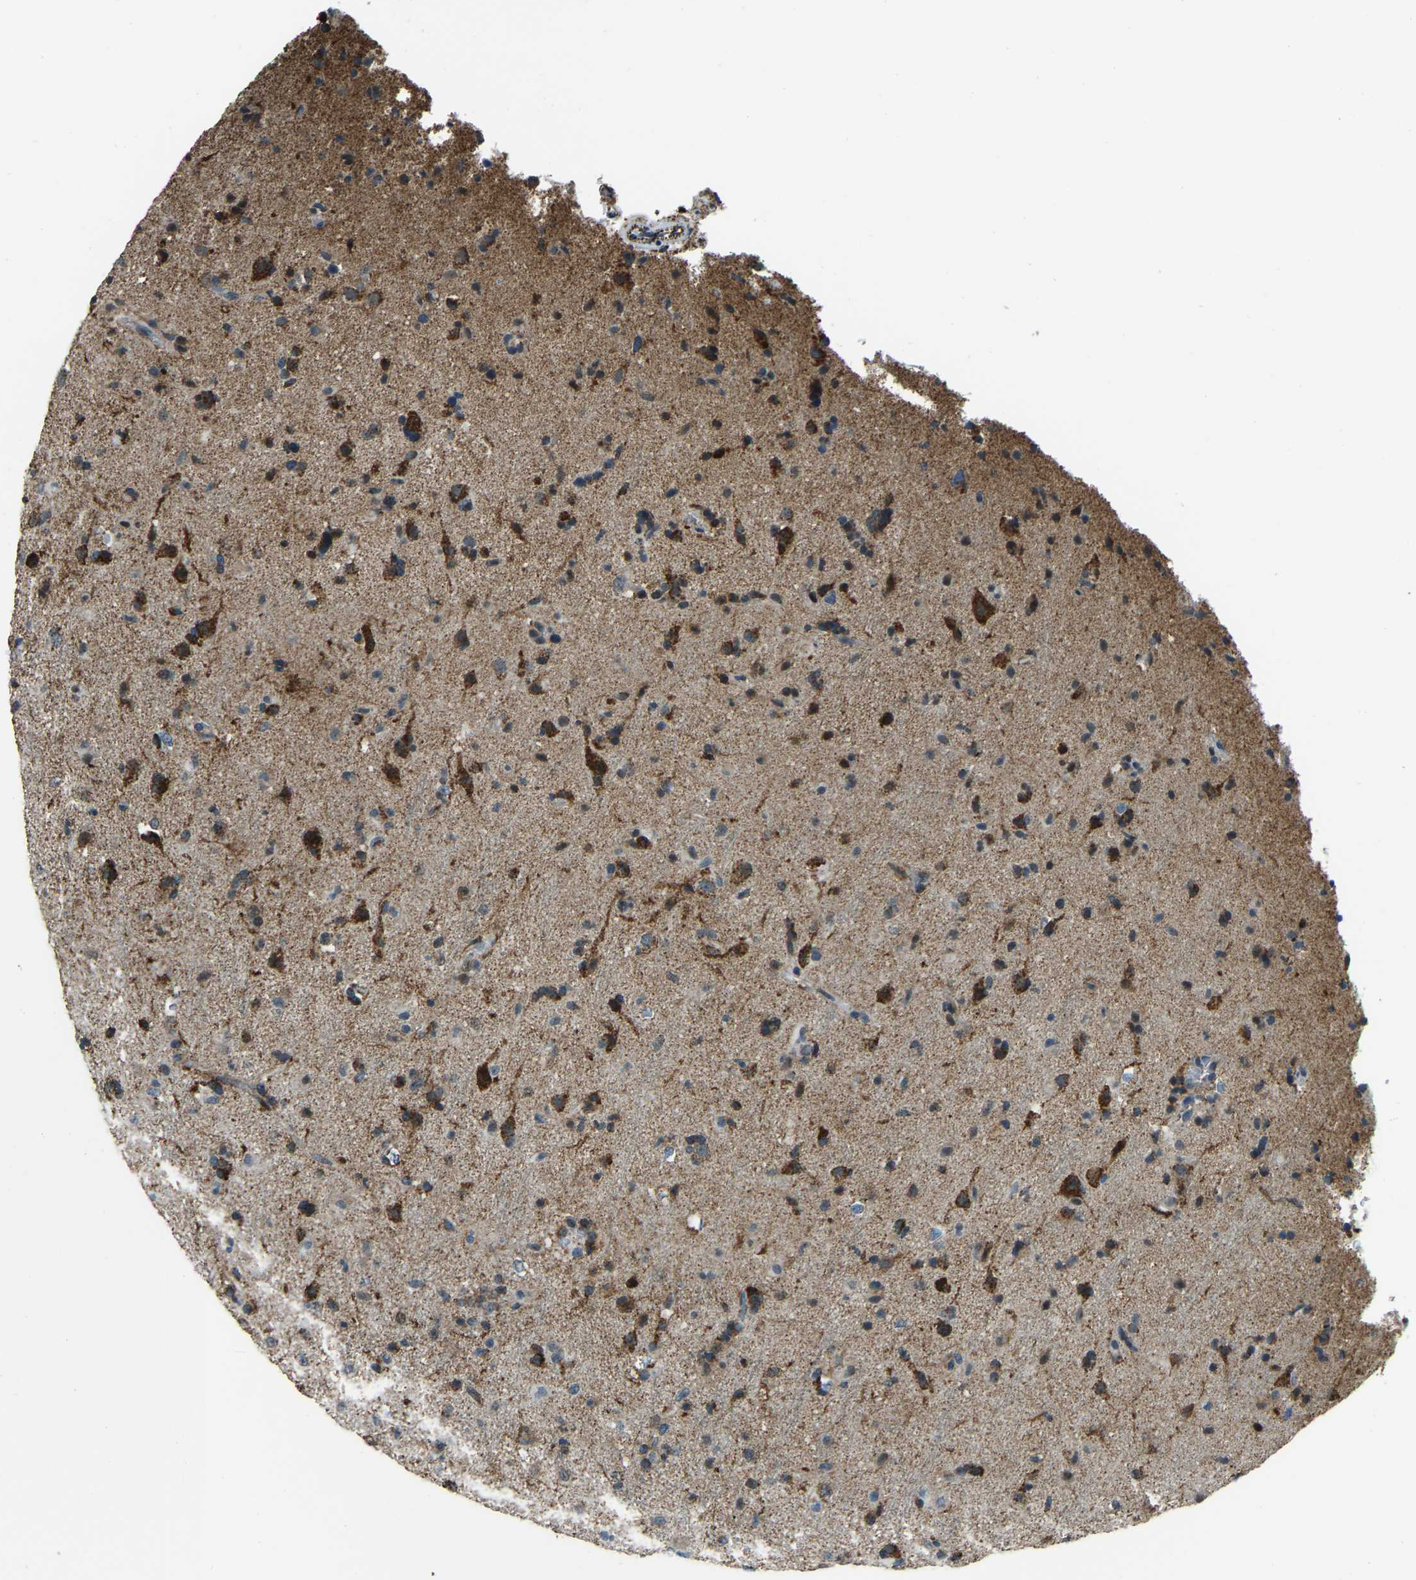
{"staining": {"intensity": "strong", "quantity": ">75%", "location": "cytoplasmic/membranous"}, "tissue": "glioma", "cell_type": "Tumor cells", "image_type": "cancer", "snomed": [{"axis": "morphology", "description": "Glioma, malignant, Low grade"}, {"axis": "topography", "description": "Brain"}], "caption": "A brown stain labels strong cytoplasmic/membranous staining of a protein in malignant low-grade glioma tumor cells.", "gene": "RBM33", "patient": {"sex": "male", "age": 65}}